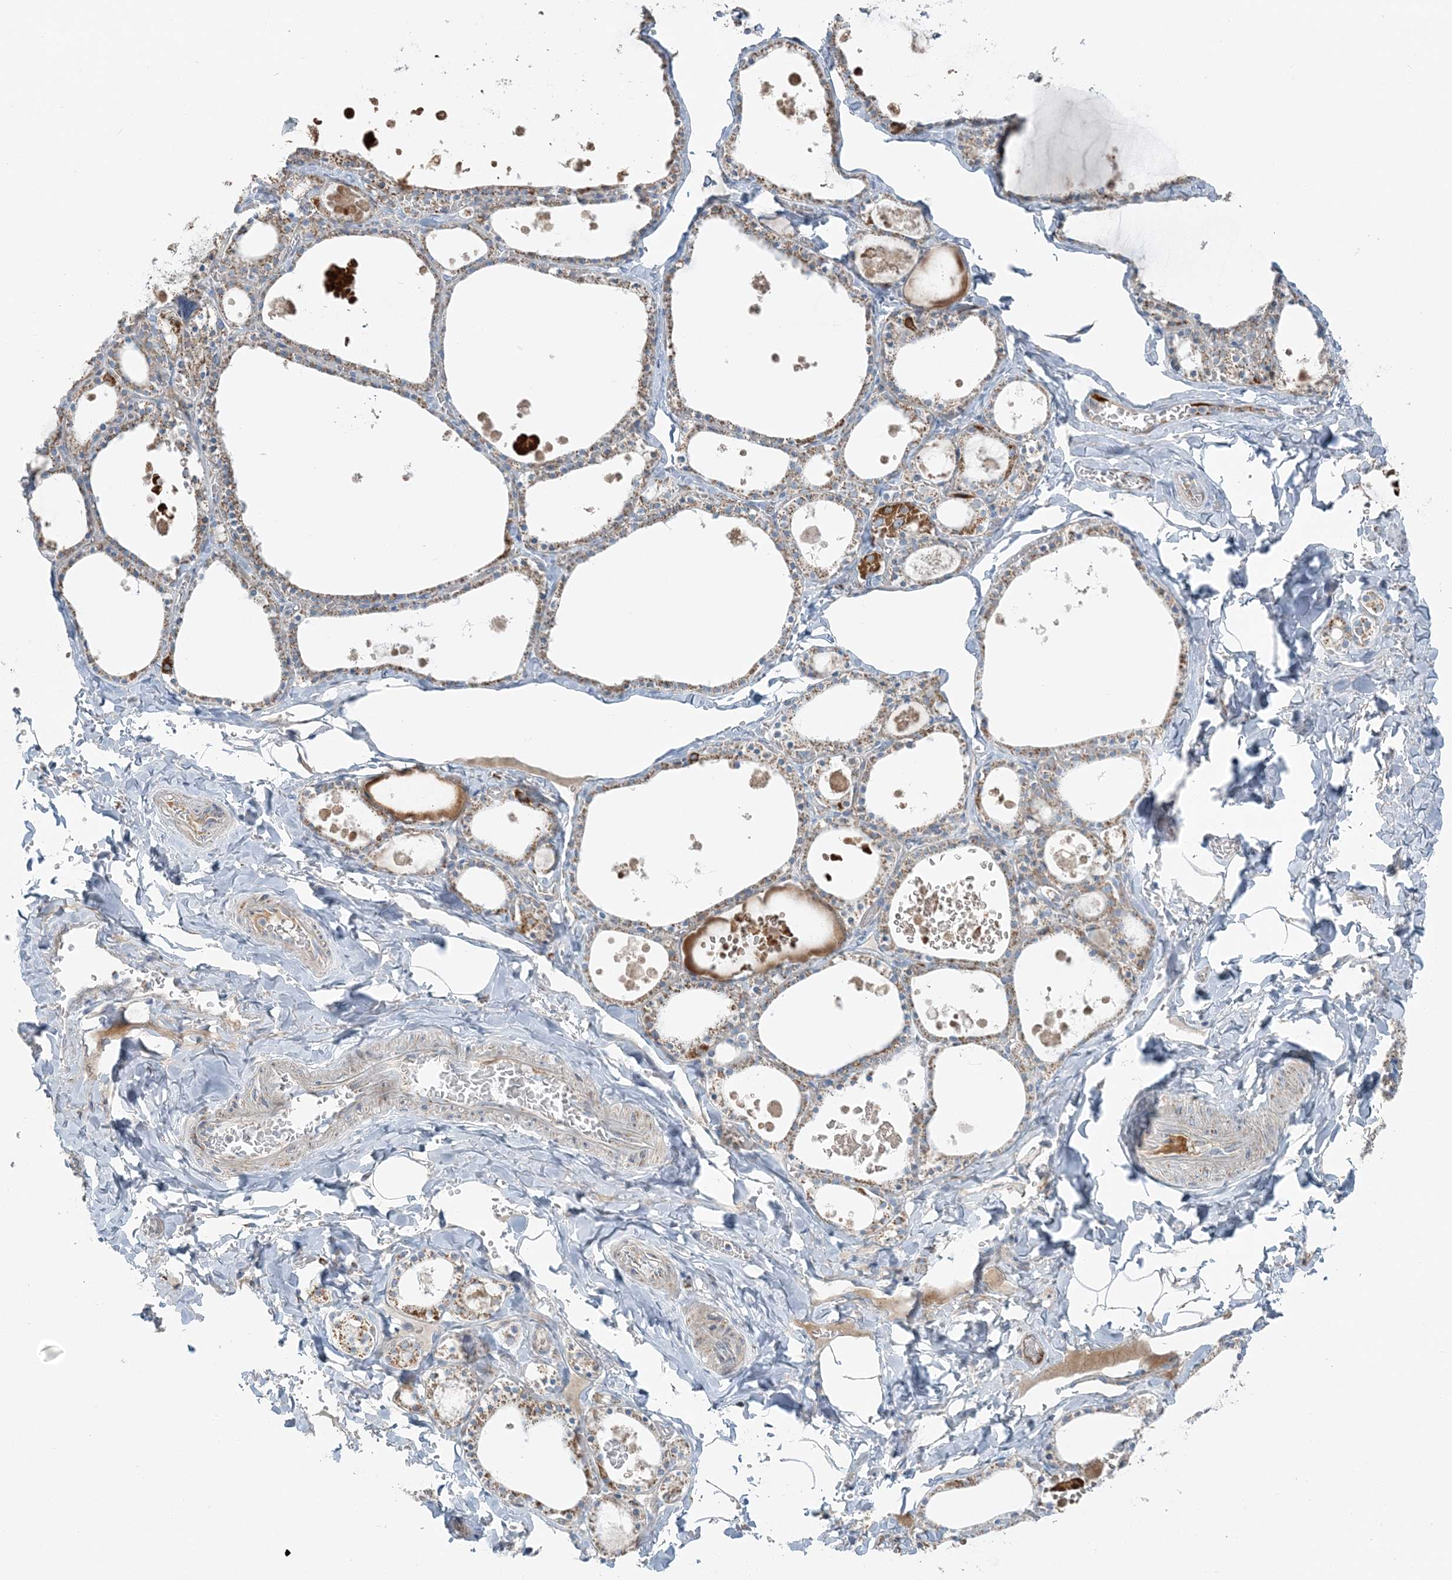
{"staining": {"intensity": "moderate", "quantity": "25%-75%", "location": "cytoplasmic/membranous"}, "tissue": "thyroid gland", "cell_type": "Glandular cells", "image_type": "normal", "snomed": [{"axis": "morphology", "description": "Normal tissue, NOS"}, {"axis": "topography", "description": "Thyroid gland"}], "caption": "Thyroid gland stained with DAB IHC shows medium levels of moderate cytoplasmic/membranous staining in about 25%-75% of glandular cells.", "gene": "SLC22A16", "patient": {"sex": "male", "age": 56}}